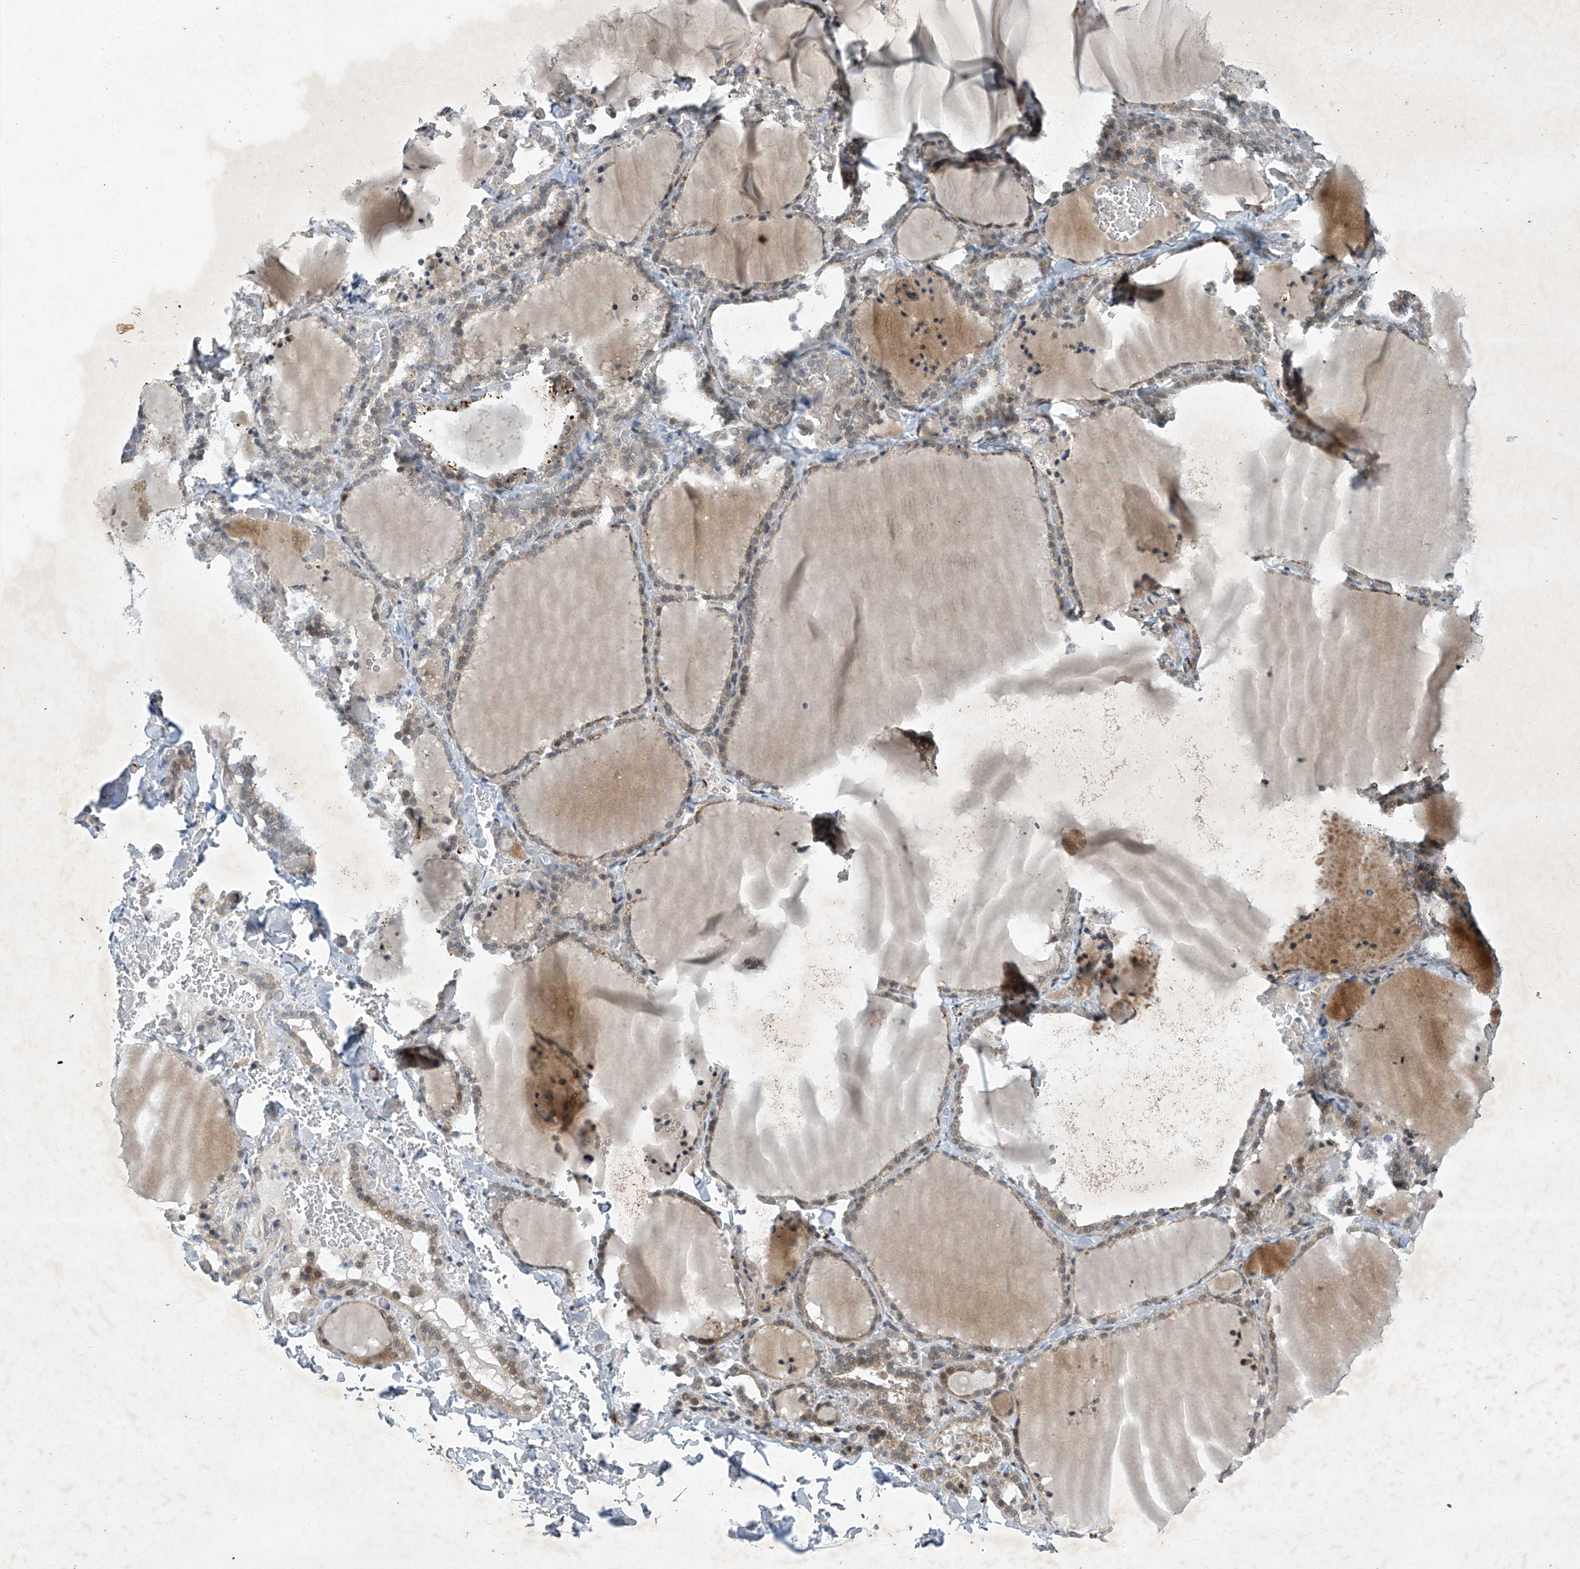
{"staining": {"intensity": "weak", "quantity": "25%-75%", "location": "cytoplasmic/membranous,nuclear"}, "tissue": "thyroid gland", "cell_type": "Glandular cells", "image_type": "normal", "snomed": [{"axis": "morphology", "description": "Normal tissue, NOS"}, {"axis": "topography", "description": "Thyroid gland"}], "caption": "Protein staining of benign thyroid gland demonstrates weak cytoplasmic/membranous,nuclear staining in approximately 25%-75% of glandular cells. Immunohistochemistry stains the protein of interest in brown and the nuclei are stained blue.", "gene": "TAF8", "patient": {"sex": "female", "age": 22}}